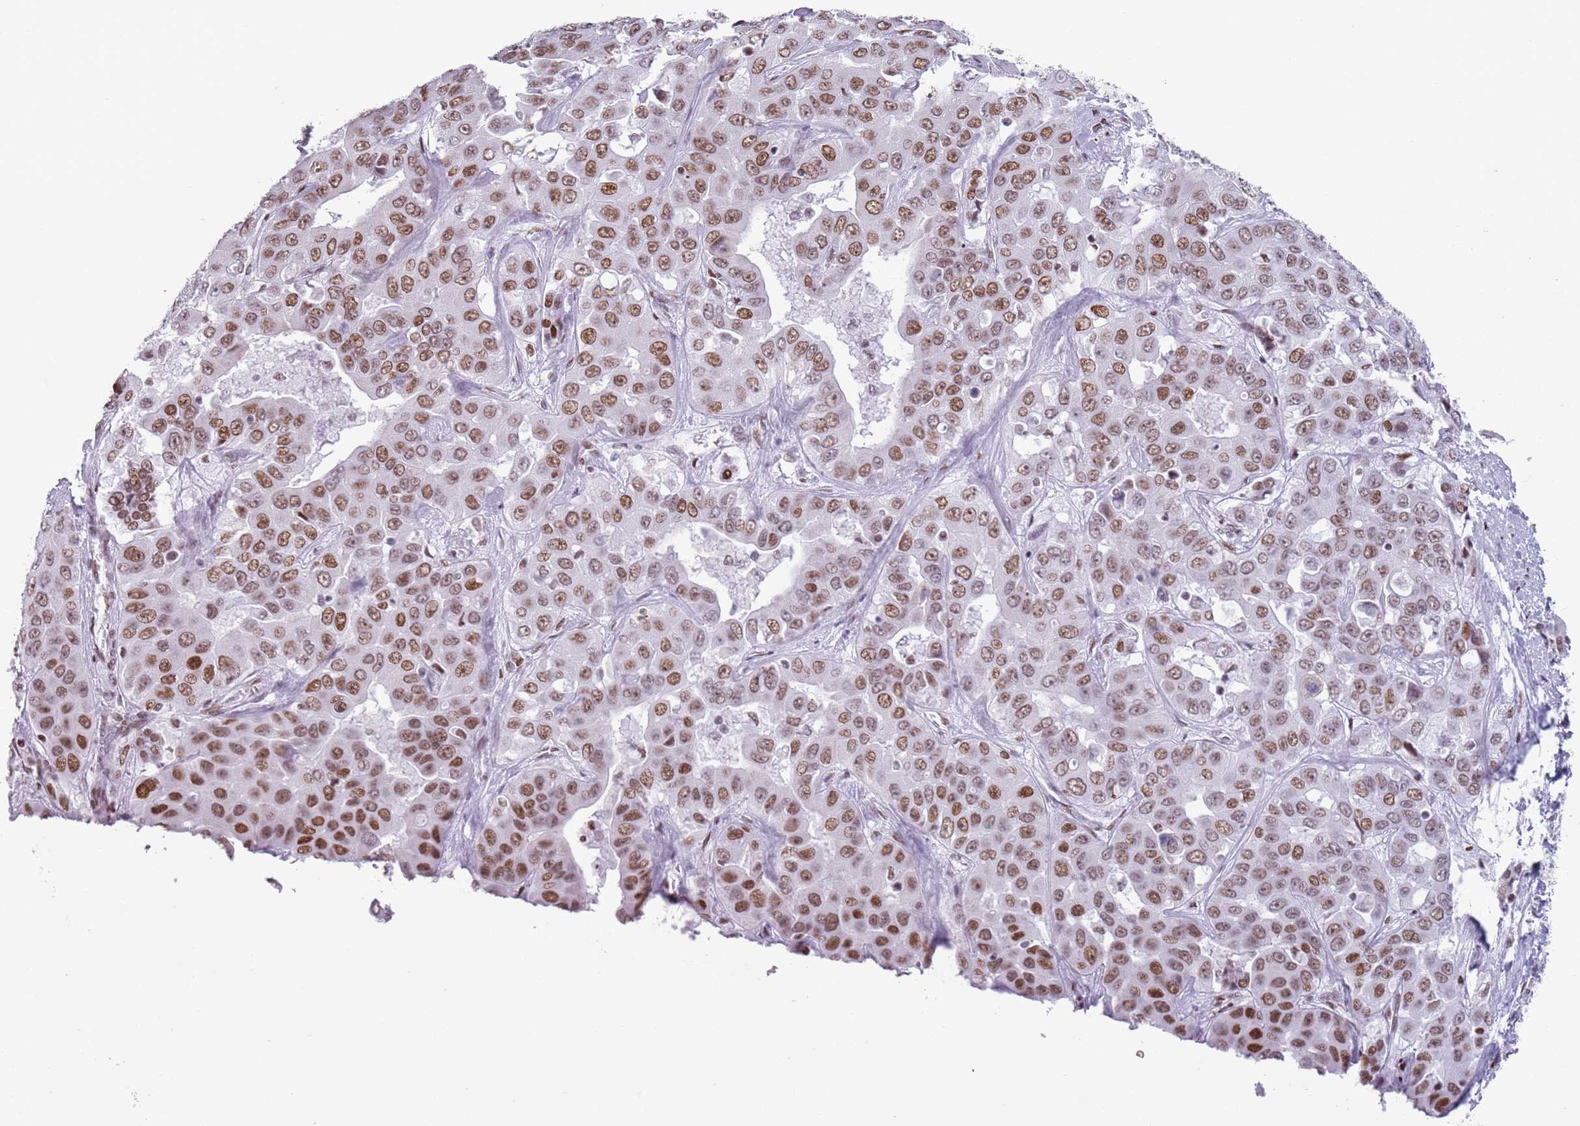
{"staining": {"intensity": "moderate", "quantity": ">75%", "location": "nuclear"}, "tissue": "liver cancer", "cell_type": "Tumor cells", "image_type": "cancer", "snomed": [{"axis": "morphology", "description": "Cholangiocarcinoma"}, {"axis": "topography", "description": "Liver"}], "caption": "An immunohistochemistry image of tumor tissue is shown. Protein staining in brown highlights moderate nuclear positivity in liver cholangiocarcinoma within tumor cells.", "gene": "FAM104B", "patient": {"sex": "female", "age": 52}}